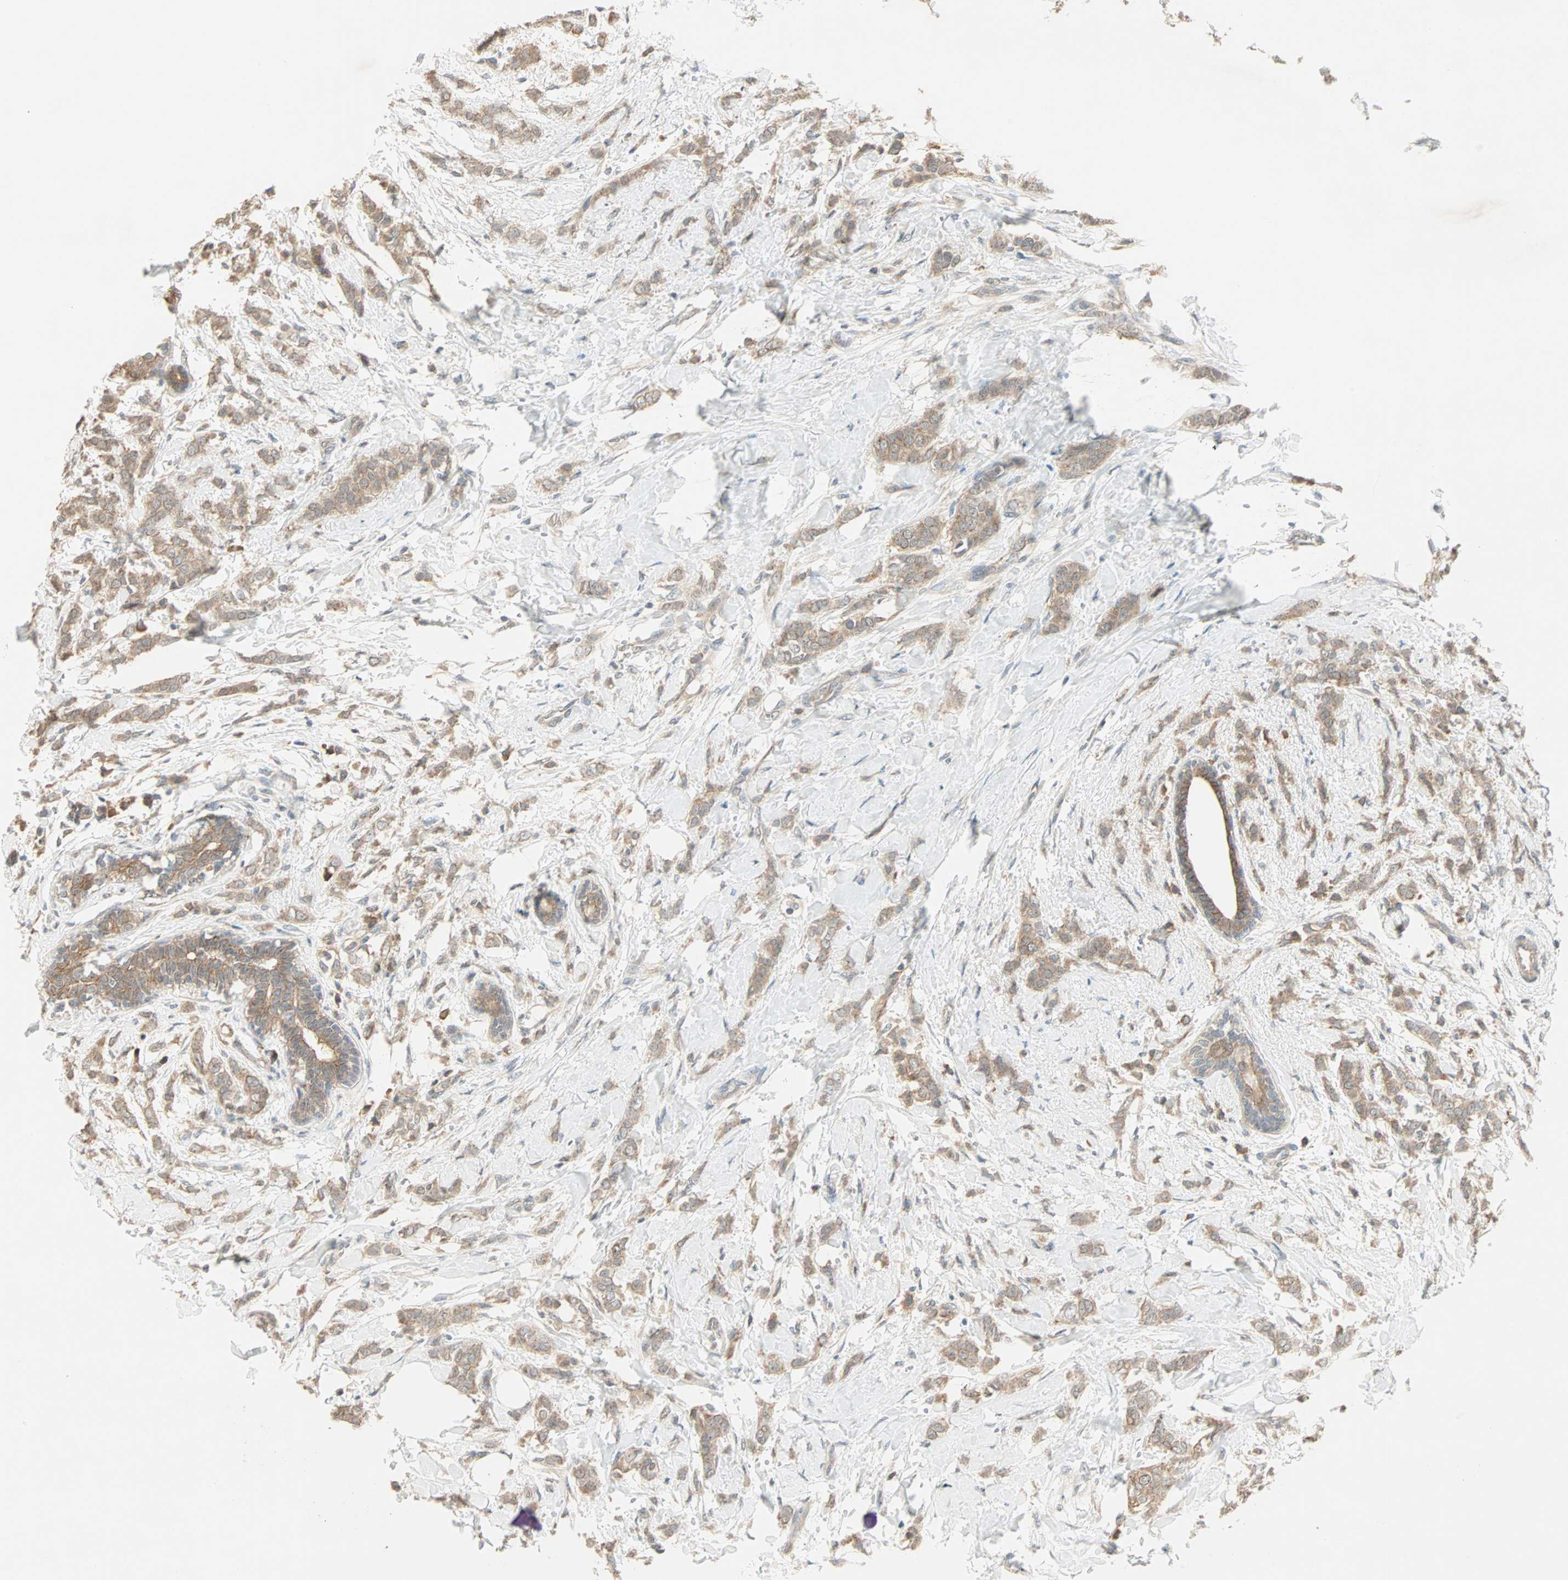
{"staining": {"intensity": "moderate", "quantity": ">75%", "location": "cytoplasmic/membranous"}, "tissue": "breast cancer", "cell_type": "Tumor cells", "image_type": "cancer", "snomed": [{"axis": "morphology", "description": "Lobular carcinoma, in situ"}, {"axis": "morphology", "description": "Lobular carcinoma"}, {"axis": "topography", "description": "Breast"}], "caption": "Breast lobular carcinoma in situ stained with DAB IHC reveals medium levels of moderate cytoplasmic/membranous expression in approximately >75% of tumor cells.", "gene": "TTF2", "patient": {"sex": "female", "age": 41}}